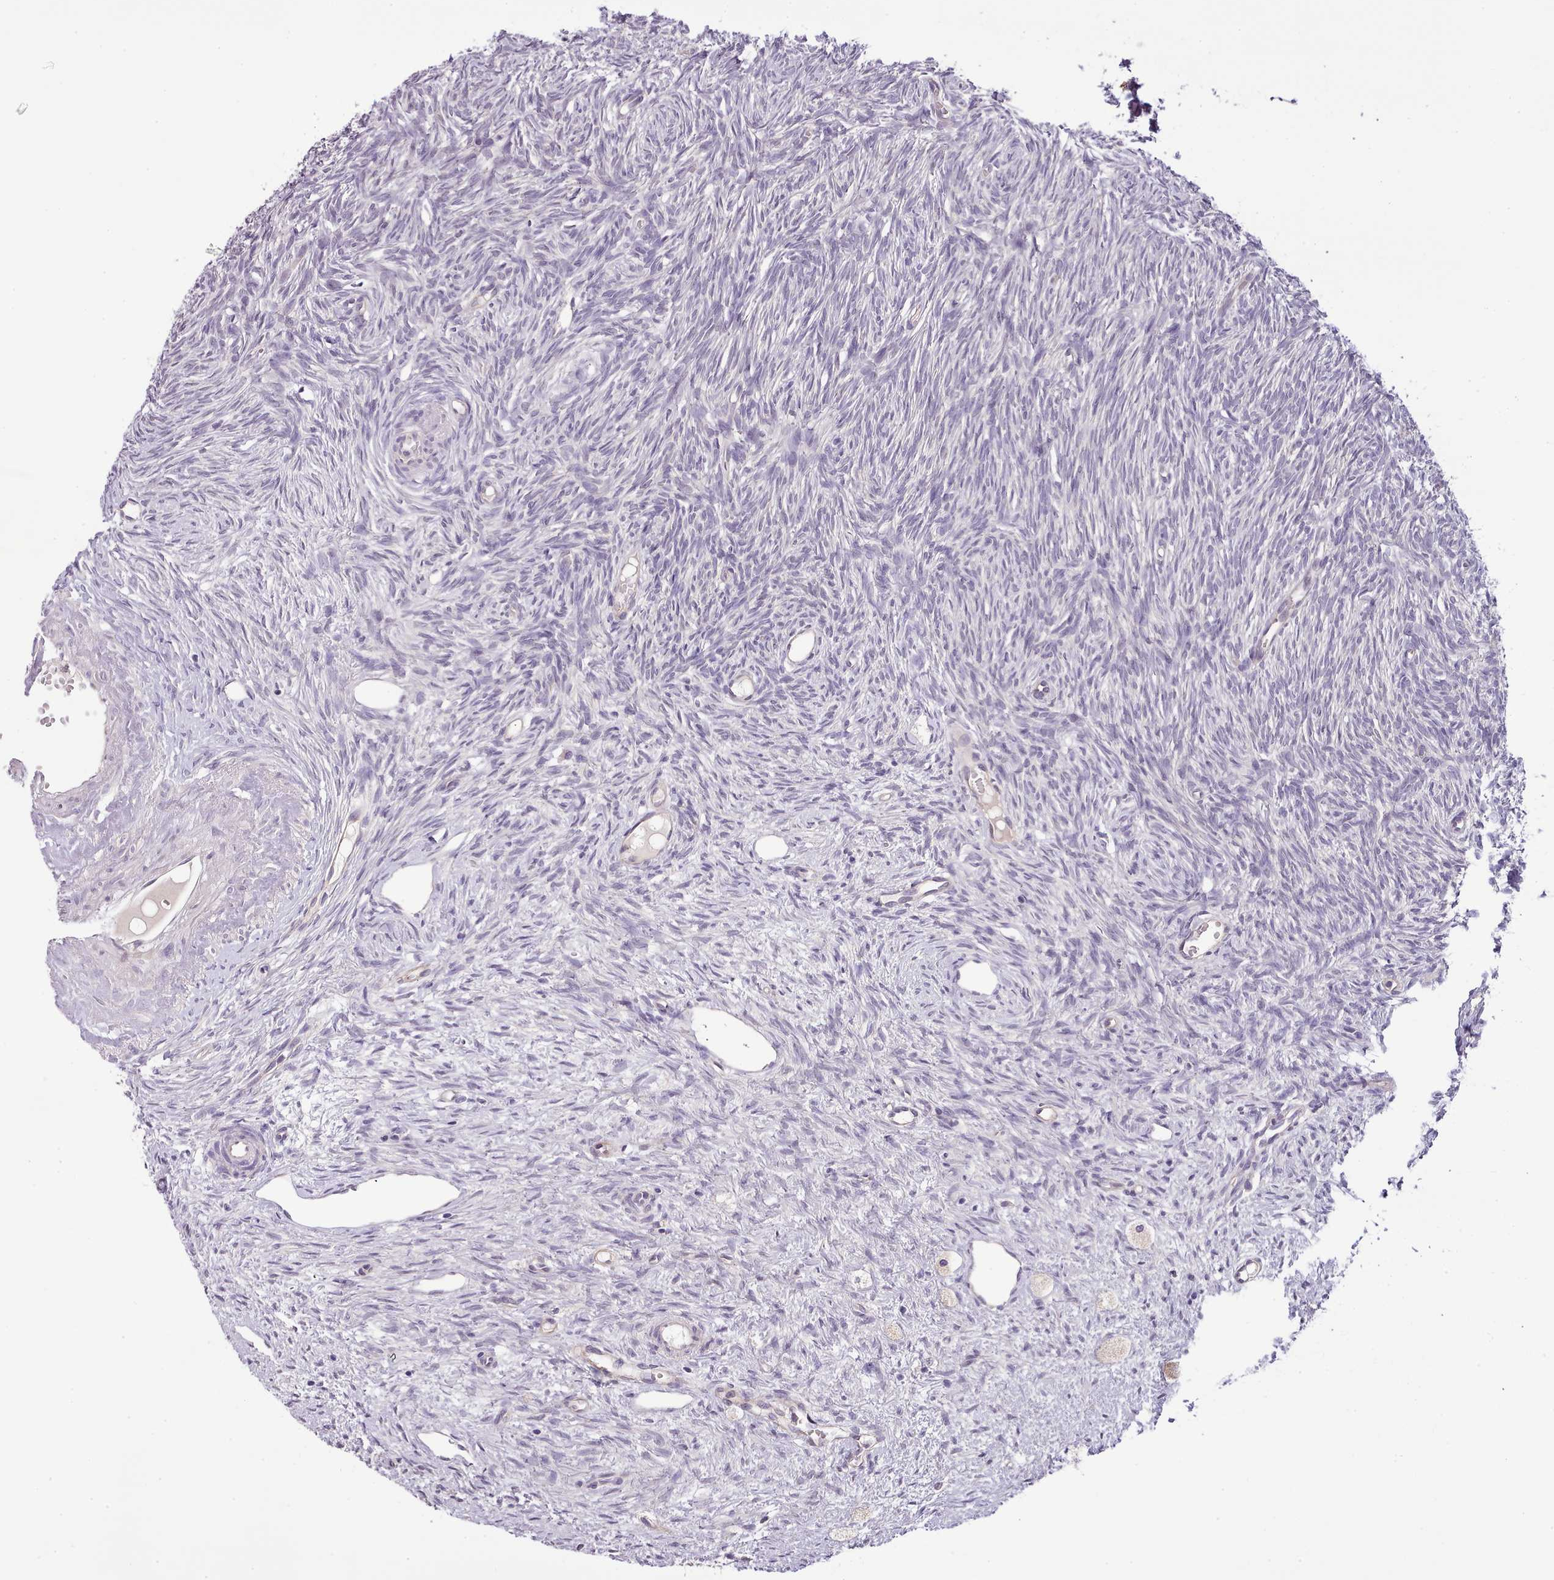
{"staining": {"intensity": "negative", "quantity": "none", "location": "none"}, "tissue": "ovary", "cell_type": "Follicle cells", "image_type": "normal", "snomed": [{"axis": "morphology", "description": "Normal tissue, NOS"}, {"axis": "topography", "description": "Ovary"}], "caption": "Immunohistochemistry (IHC) of normal human ovary shows no positivity in follicle cells.", "gene": "ZNF658", "patient": {"sex": "female", "age": 51}}